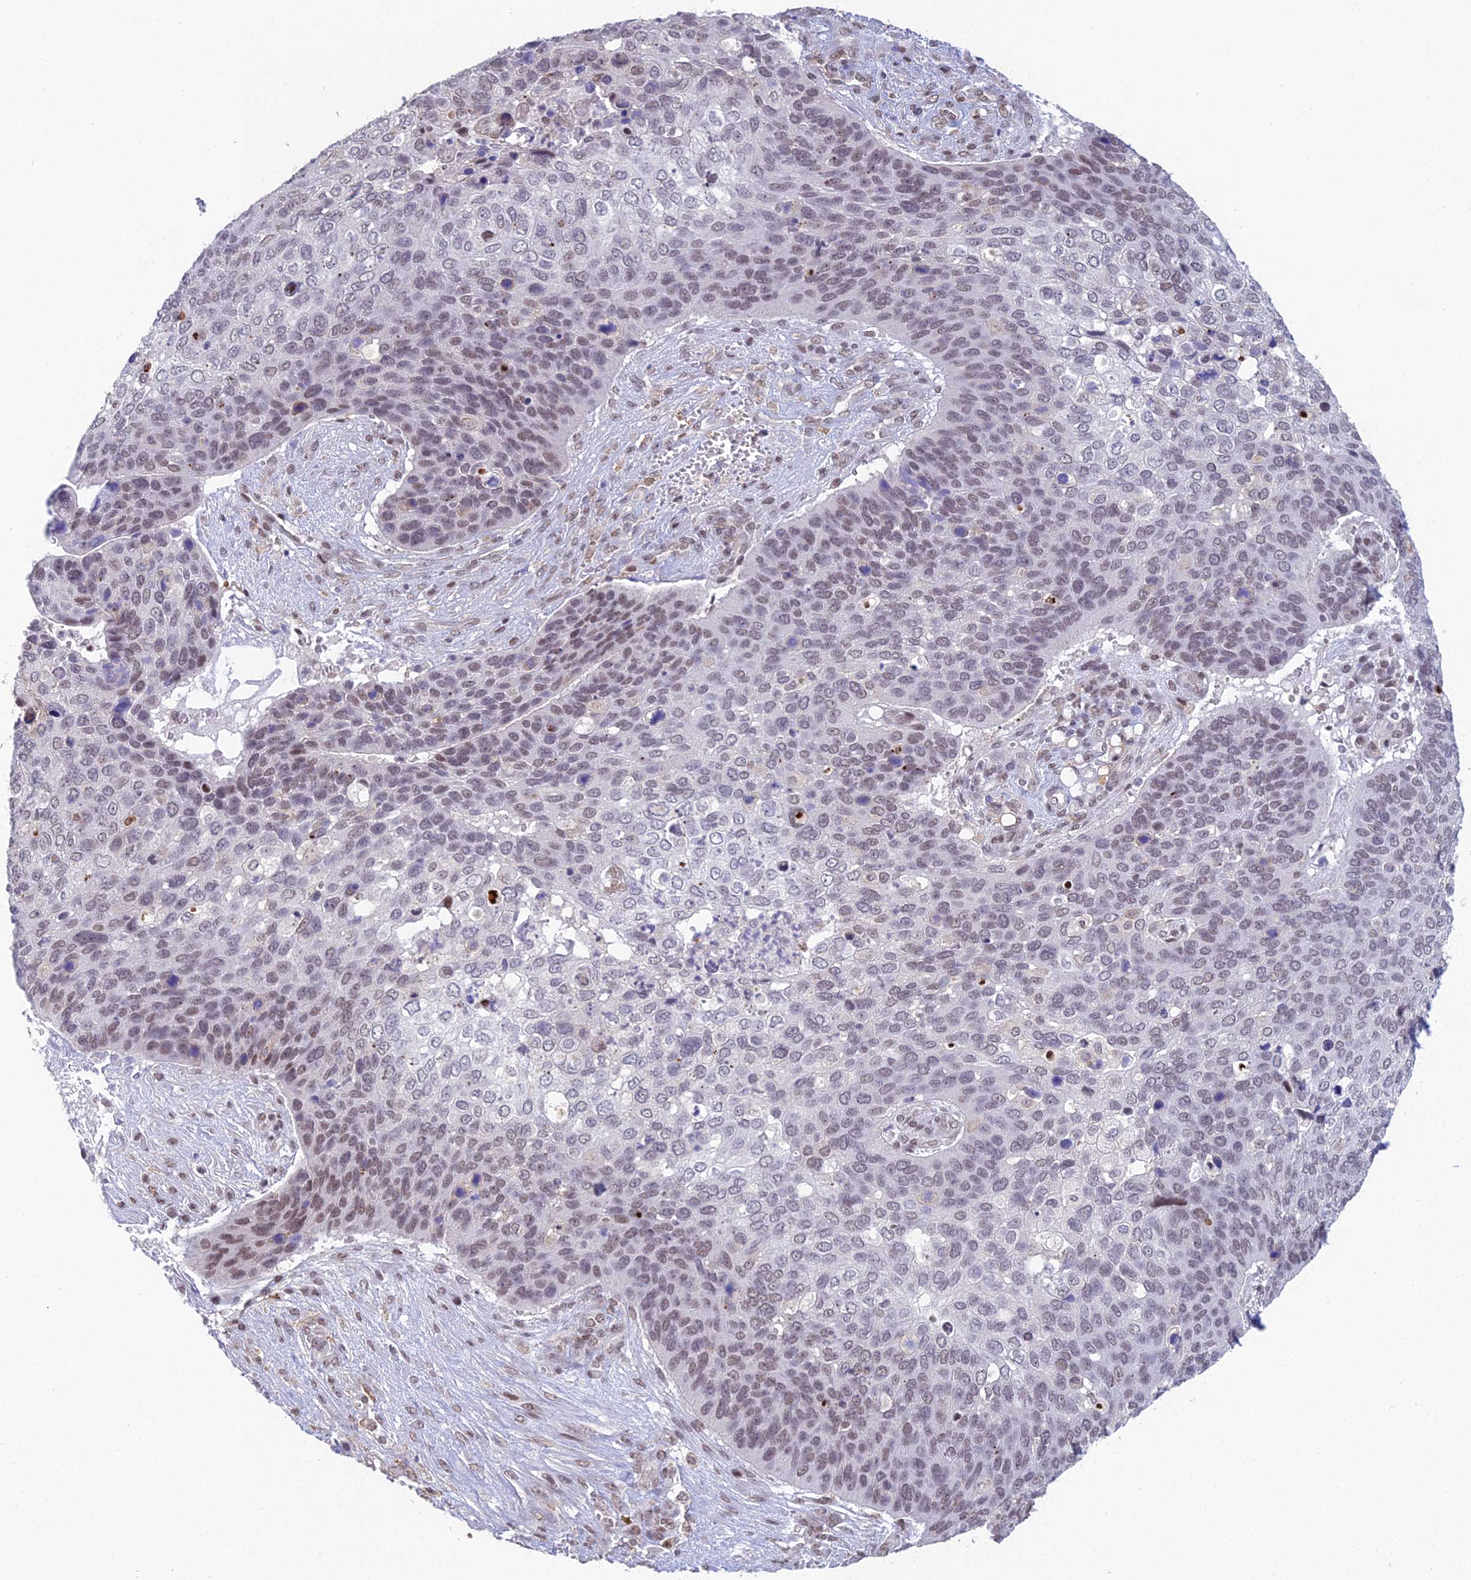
{"staining": {"intensity": "moderate", "quantity": "<25%", "location": "nuclear"}, "tissue": "skin cancer", "cell_type": "Tumor cells", "image_type": "cancer", "snomed": [{"axis": "morphology", "description": "Basal cell carcinoma"}, {"axis": "topography", "description": "Skin"}], "caption": "There is low levels of moderate nuclear expression in tumor cells of skin cancer, as demonstrated by immunohistochemical staining (brown color).", "gene": "ABHD17A", "patient": {"sex": "female", "age": 74}}